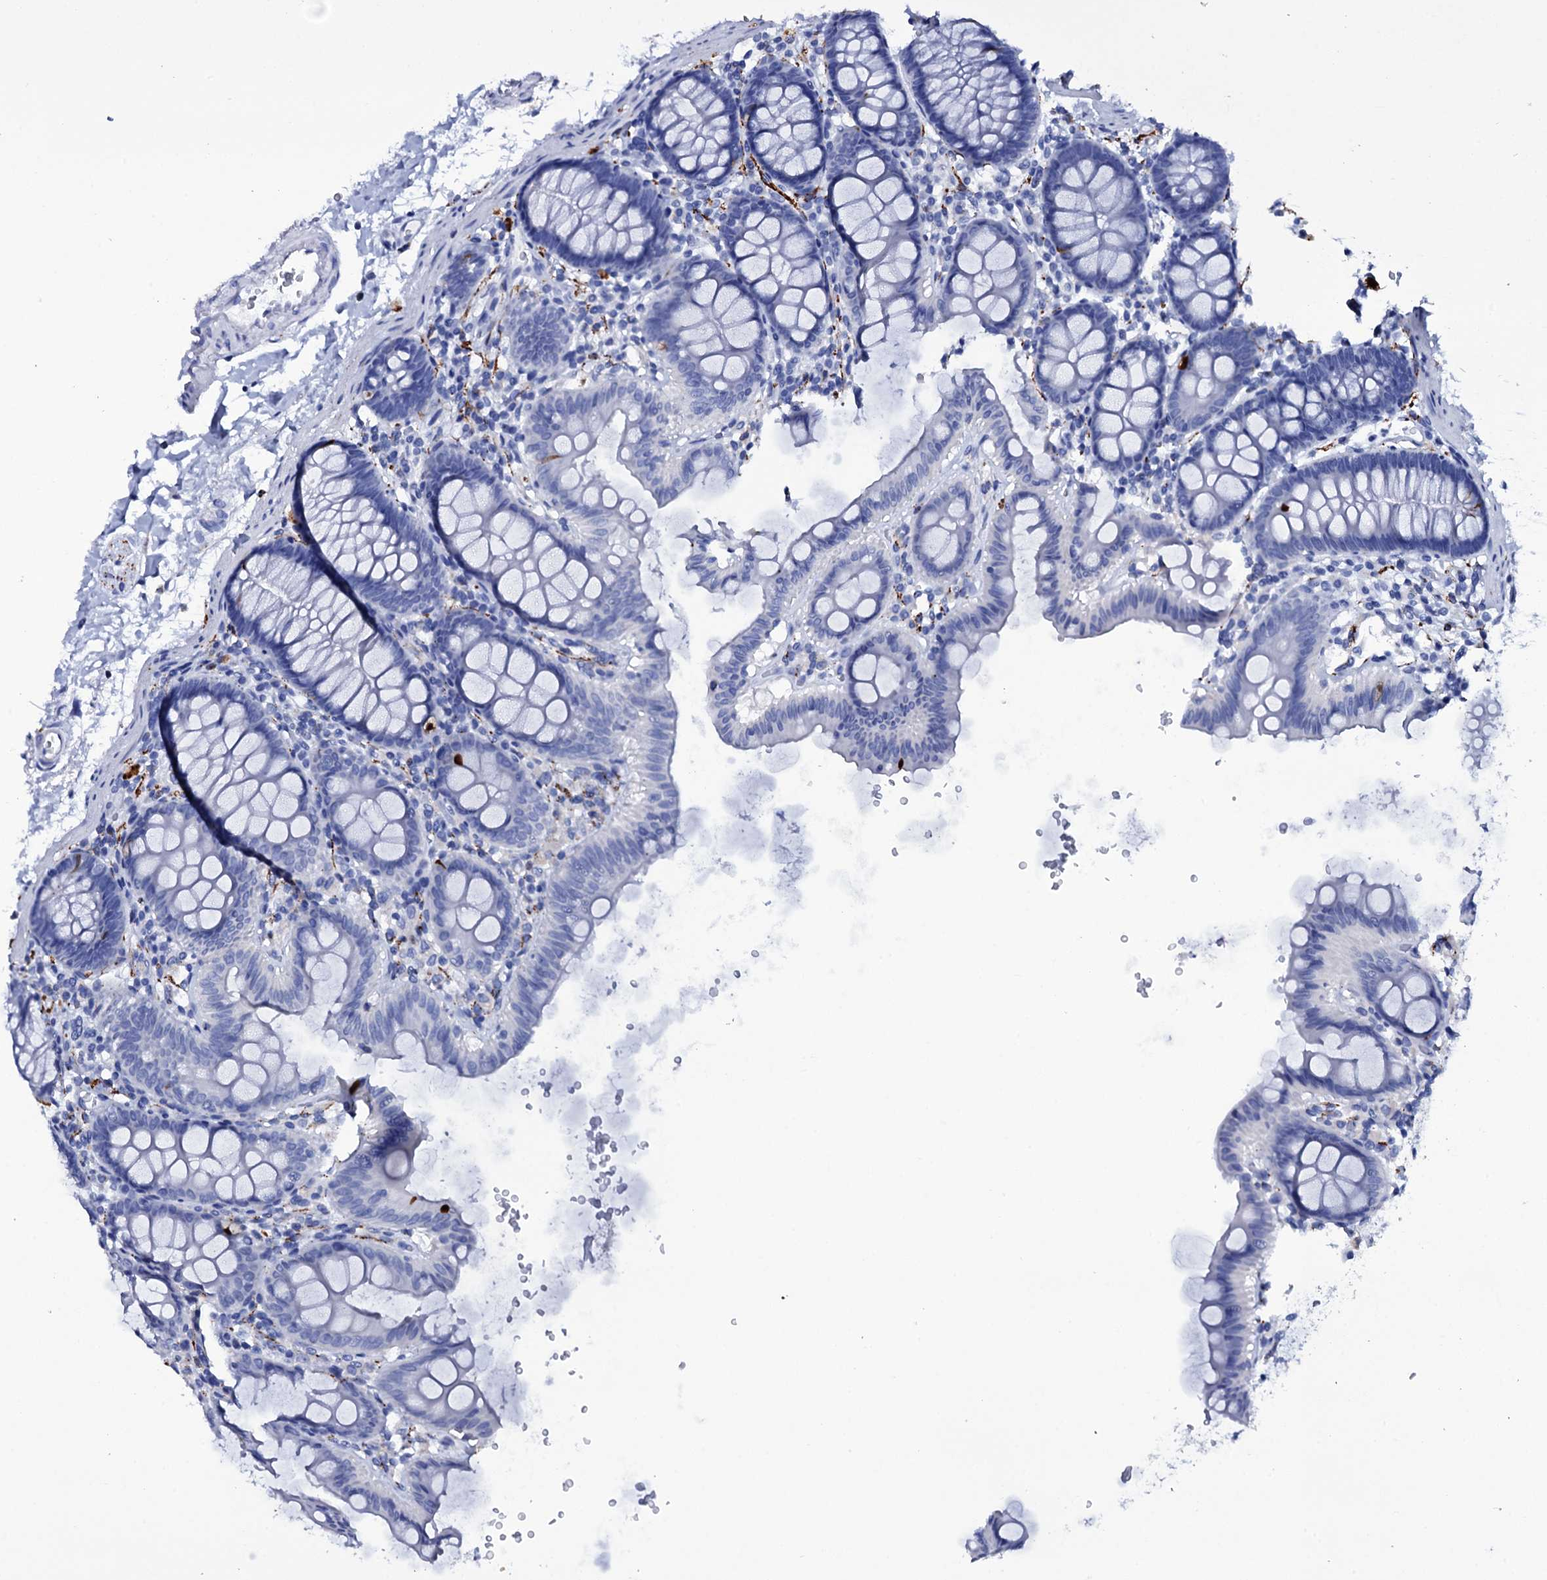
{"staining": {"intensity": "negative", "quantity": "none", "location": "none"}, "tissue": "colon", "cell_type": "Endothelial cells", "image_type": "normal", "snomed": [{"axis": "morphology", "description": "Normal tissue, NOS"}, {"axis": "topography", "description": "Colon"}], "caption": "A high-resolution histopathology image shows immunohistochemistry (IHC) staining of benign colon, which reveals no significant staining in endothelial cells.", "gene": "ITPRID2", "patient": {"sex": "male", "age": 75}}